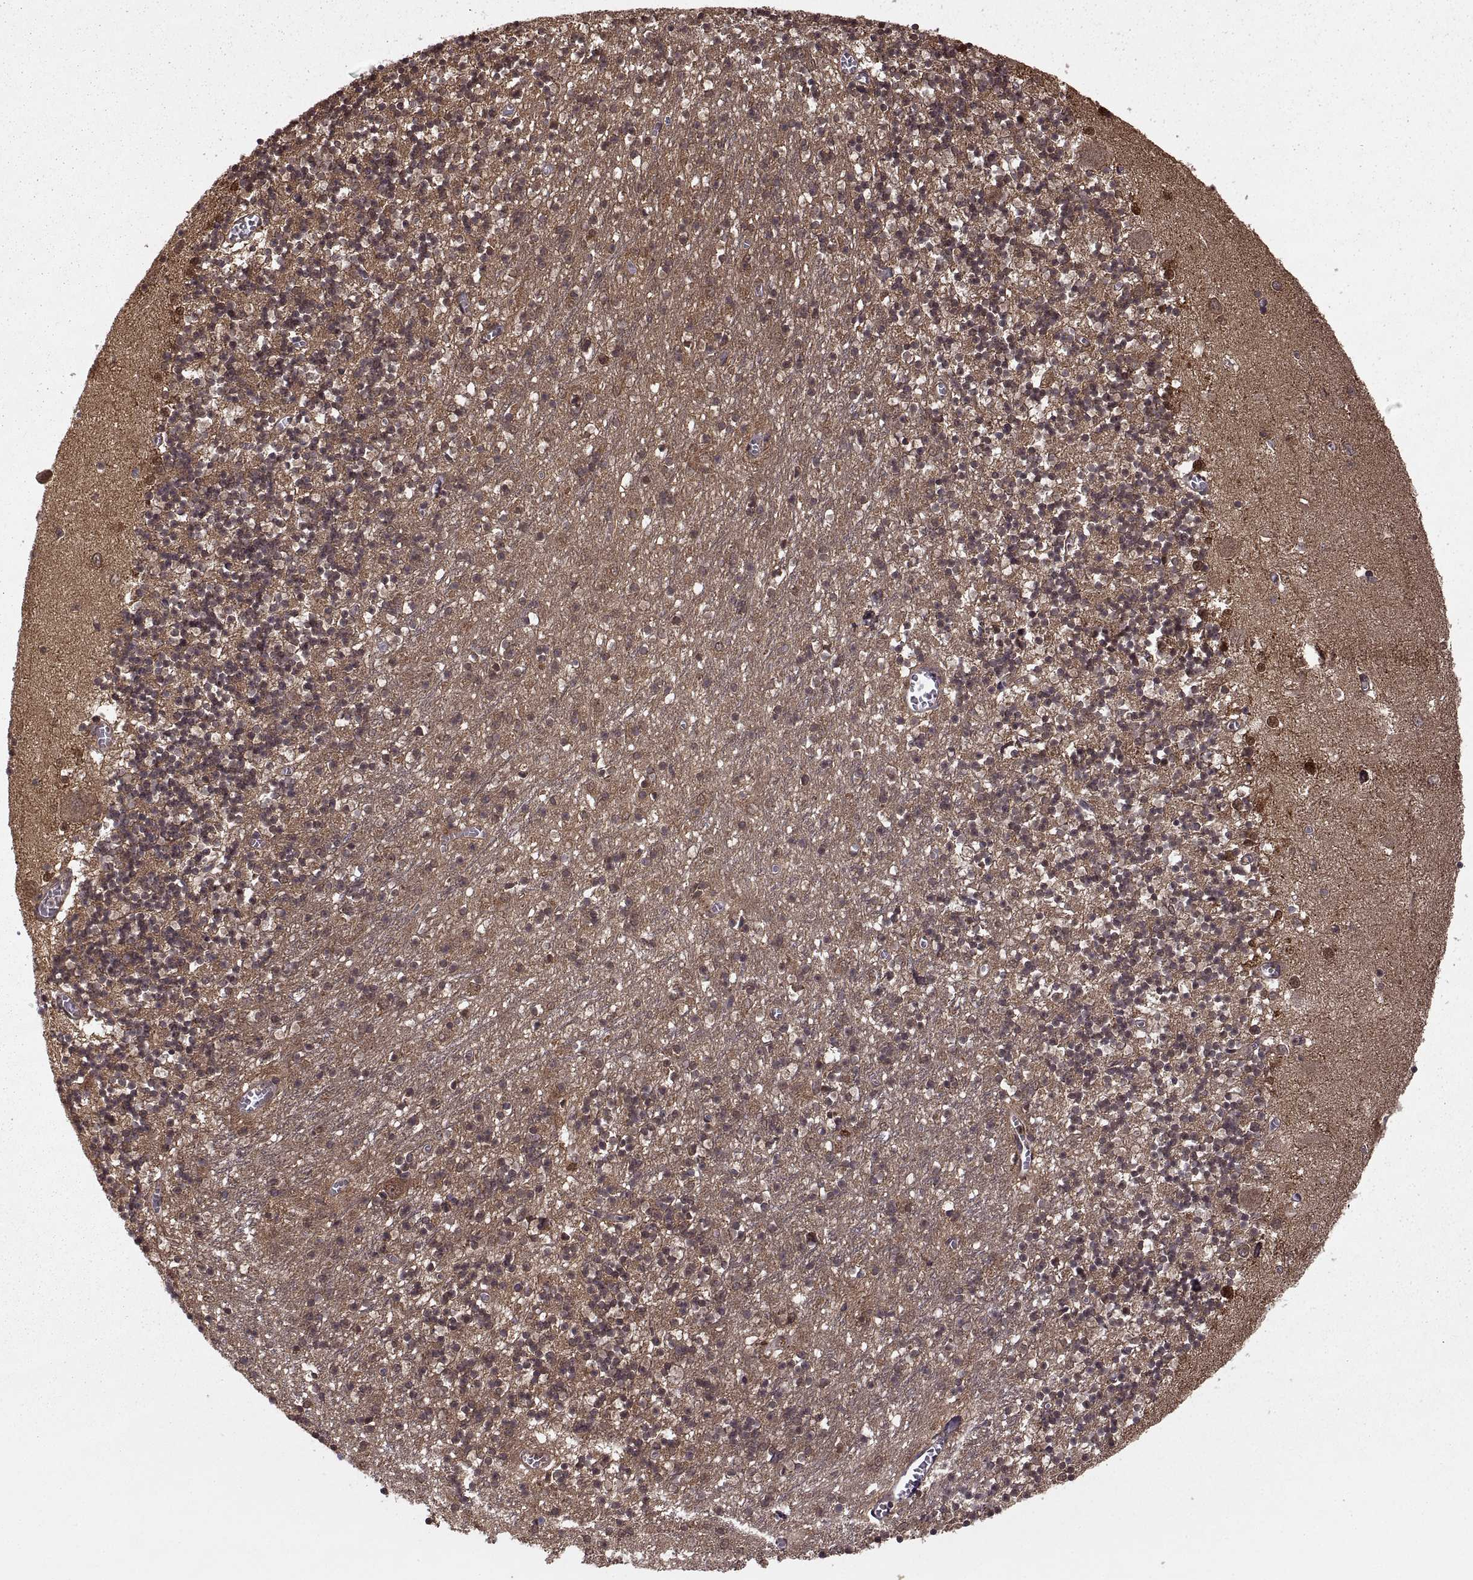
{"staining": {"intensity": "moderate", "quantity": "<25%", "location": "cytoplasmic/membranous,nuclear"}, "tissue": "cerebellum", "cell_type": "Cells in granular layer", "image_type": "normal", "snomed": [{"axis": "morphology", "description": "Normal tissue, NOS"}, {"axis": "topography", "description": "Cerebellum"}], "caption": "Cerebellum stained with DAB immunohistochemistry (IHC) shows low levels of moderate cytoplasmic/membranous,nuclear staining in approximately <25% of cells in granular layer.", "gene": "DEDD", "patient": {"sex": "female", "age": 64}}